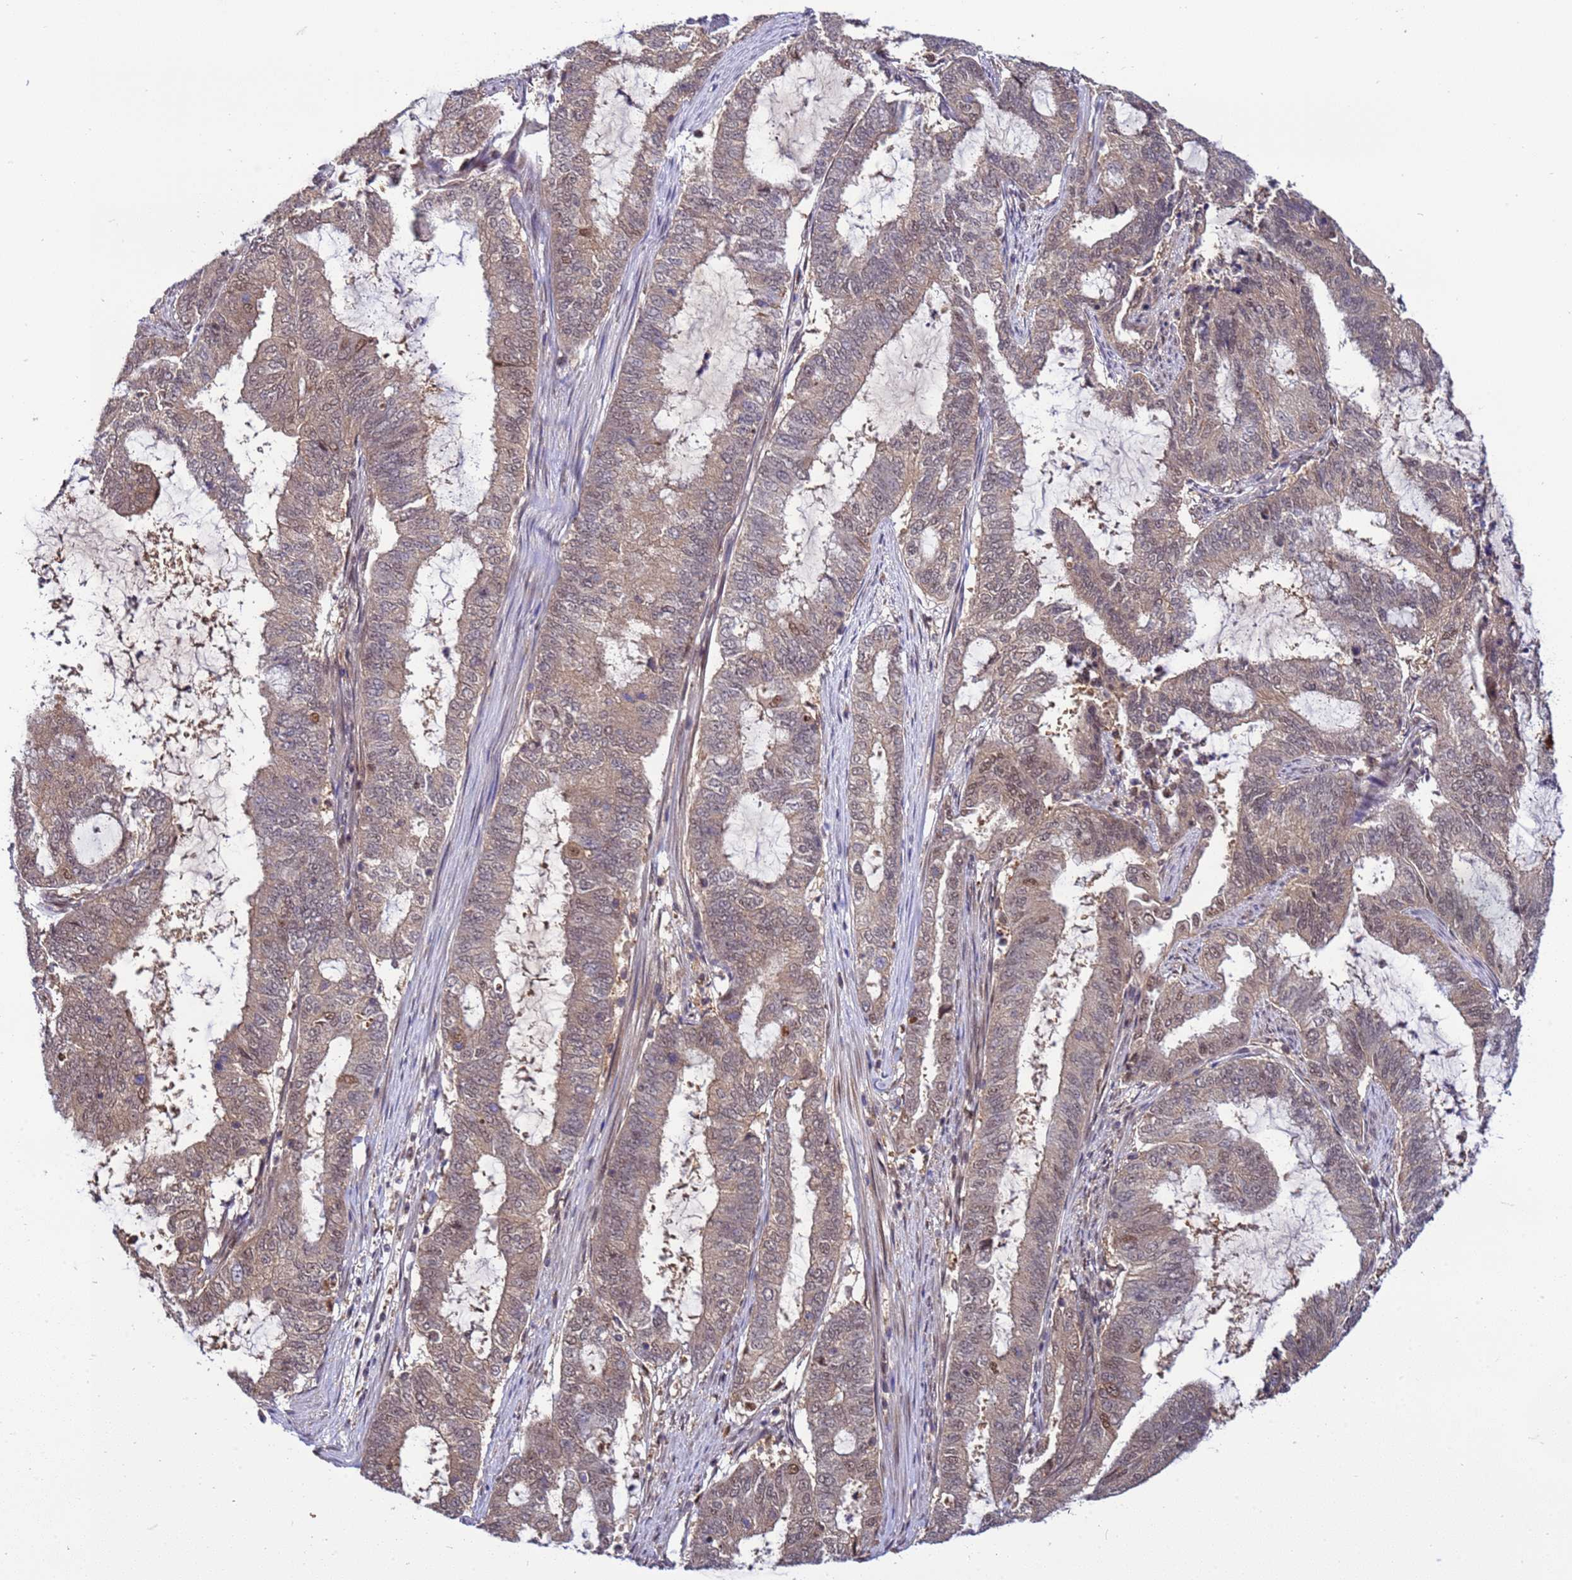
{"staining": {"intensity": "weak", "quantity": "25%-75%", "location": "cytoplasmic/membranous,nuclear"}, "tissue": "endometrial cancer", "cell_type": "Tumor cells", "image_type": "cancer", "snomed": [{"axis": "morphology", "description": "Adenocarcinoma, NOS"}, {"axis": "topography", "description": "Endometrium"}], "caption": "Human endometrial cancer (adenocarcinoma) stained with a protein marker displays weak staining in tumor cells.", "gene": "GEN1", "patient": {"sex": "female", "age": 51}}